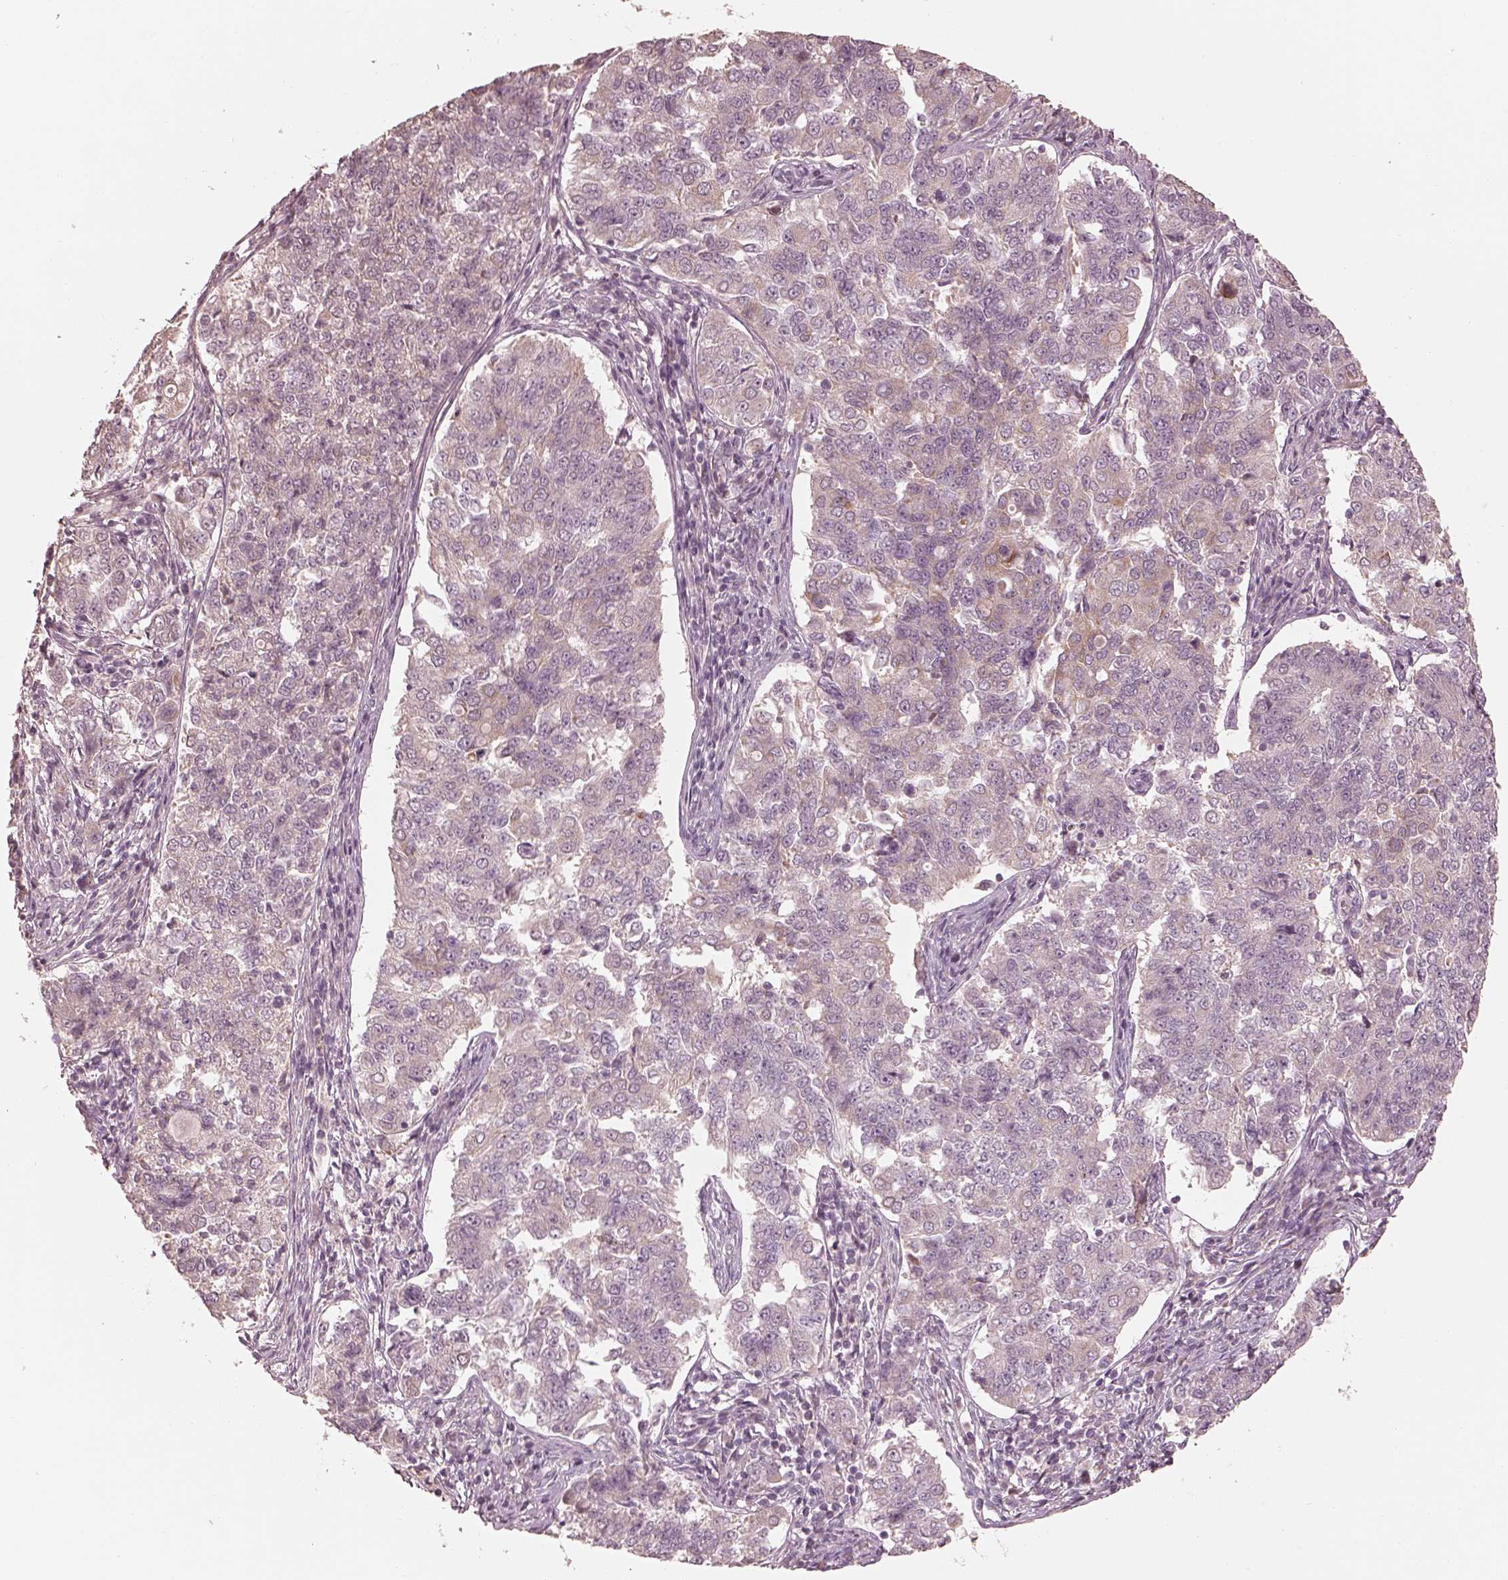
{"staining": {"intensity": "negative", "quantity": "none", "location": "none"}, "tissue": "endometrial cancer", "cell_type": "Tumor cells", "image_type": "cancer", "snomed": [{"axis": "morphology", "description": "Adenocarcinoma, NOS"}, {"axis": "topography", "description": "Endometrium"}], "caption": "Endometrial adenocarcinoma was stained to show a protein in brown. There is no significant expression in tumor cells.", "gene": "SLC25A46", "patient": {"sex": "female", "age": 43}}